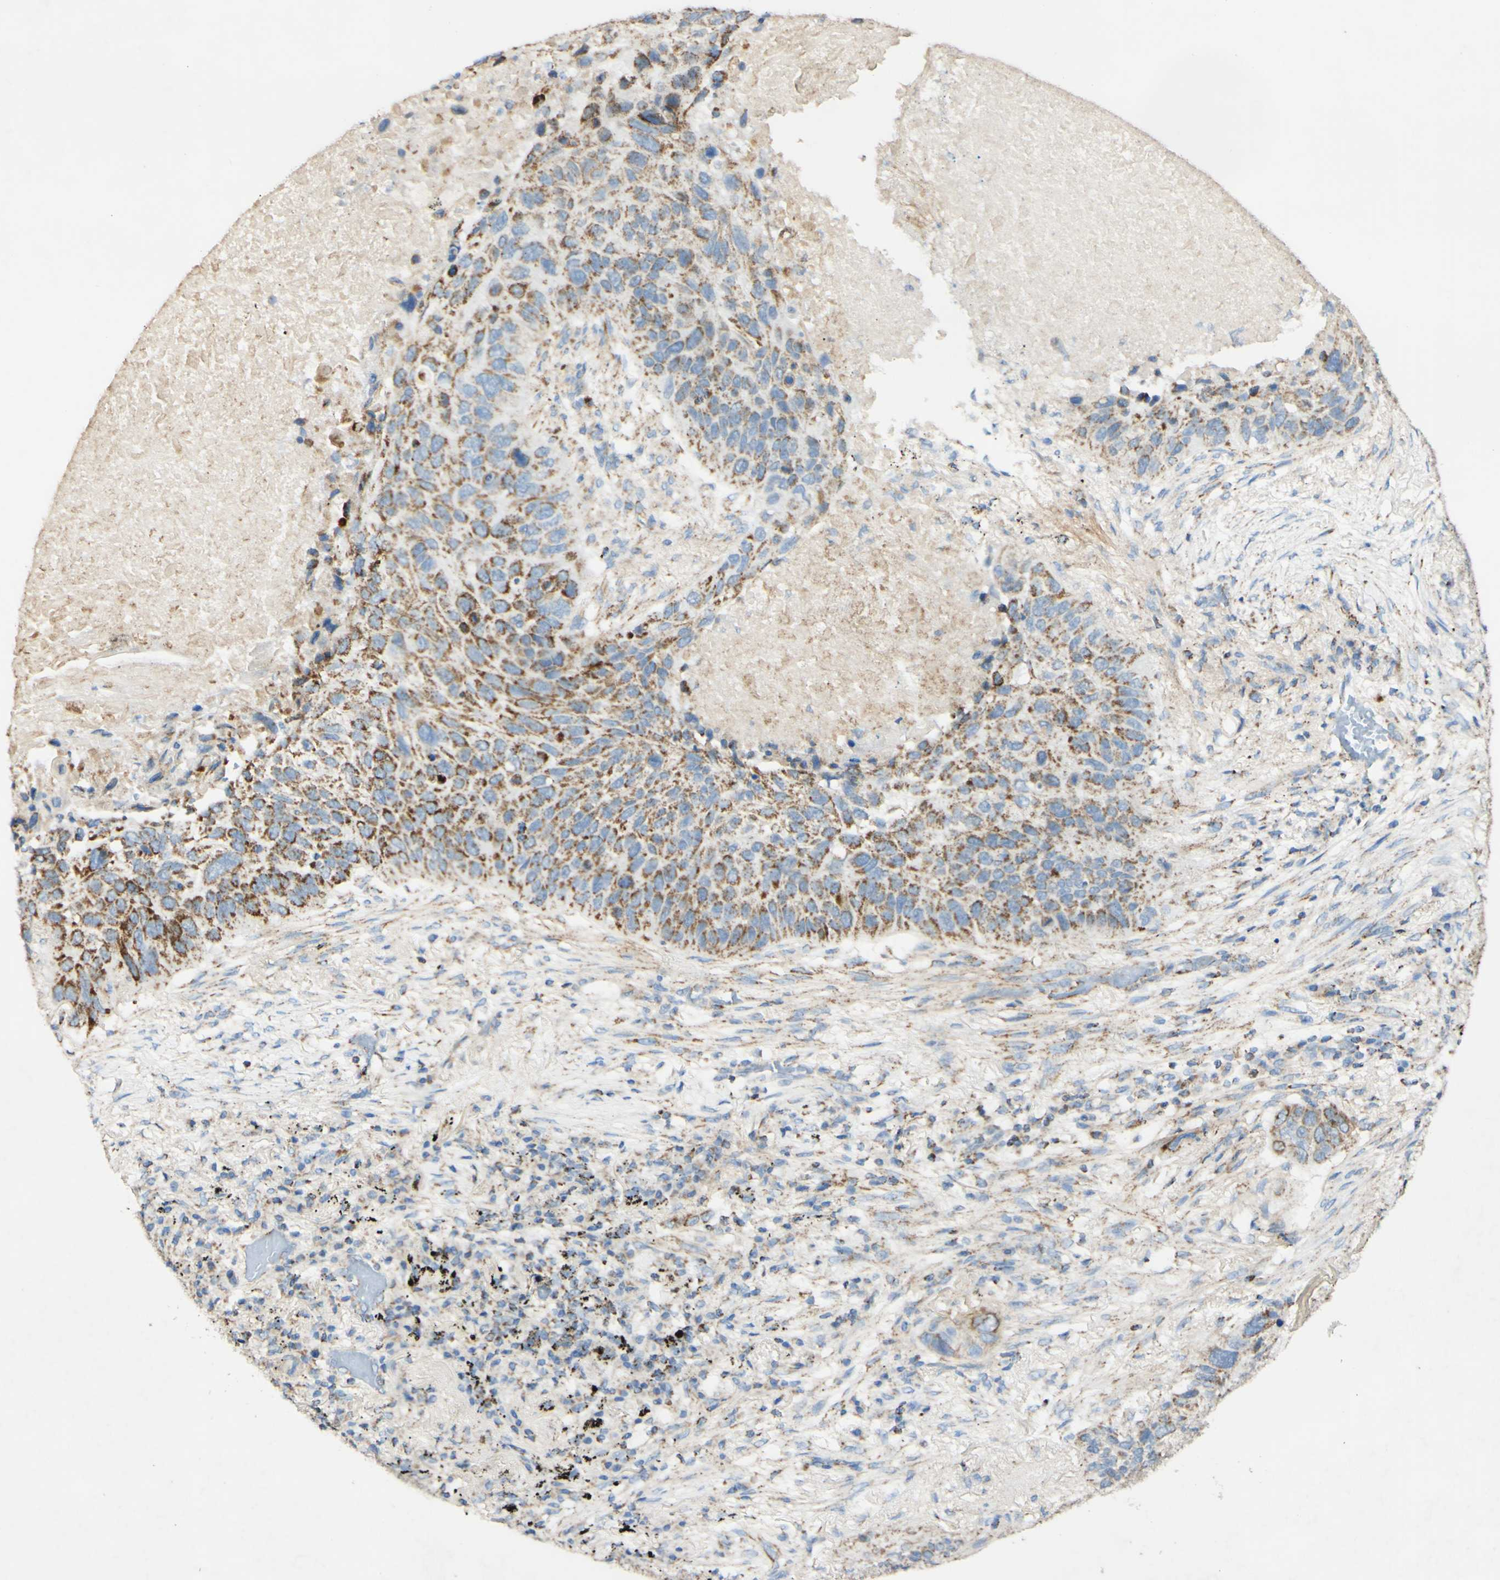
{"staining": {"intensity": "strong", "quantity": "25%-75%", "location": "cytoplasmic/membranous"}, "tissue": "lung cancer", "cell_type": "Tumor cells", "image_type": "cancer", "snomed": [{"axis": "morphology", "description": "Squamous cell carcinoma, NOS"}, {"axis": "topography", "description": "Lung"}], "caption": "Brown immunohistochemical staining in lung cancer shows strong cytoplasmic/membranous expression in approximately 25%-75% of tumor cells.", "gene": "OXCT1", "patient": {"sex": "male", "age": 57}}